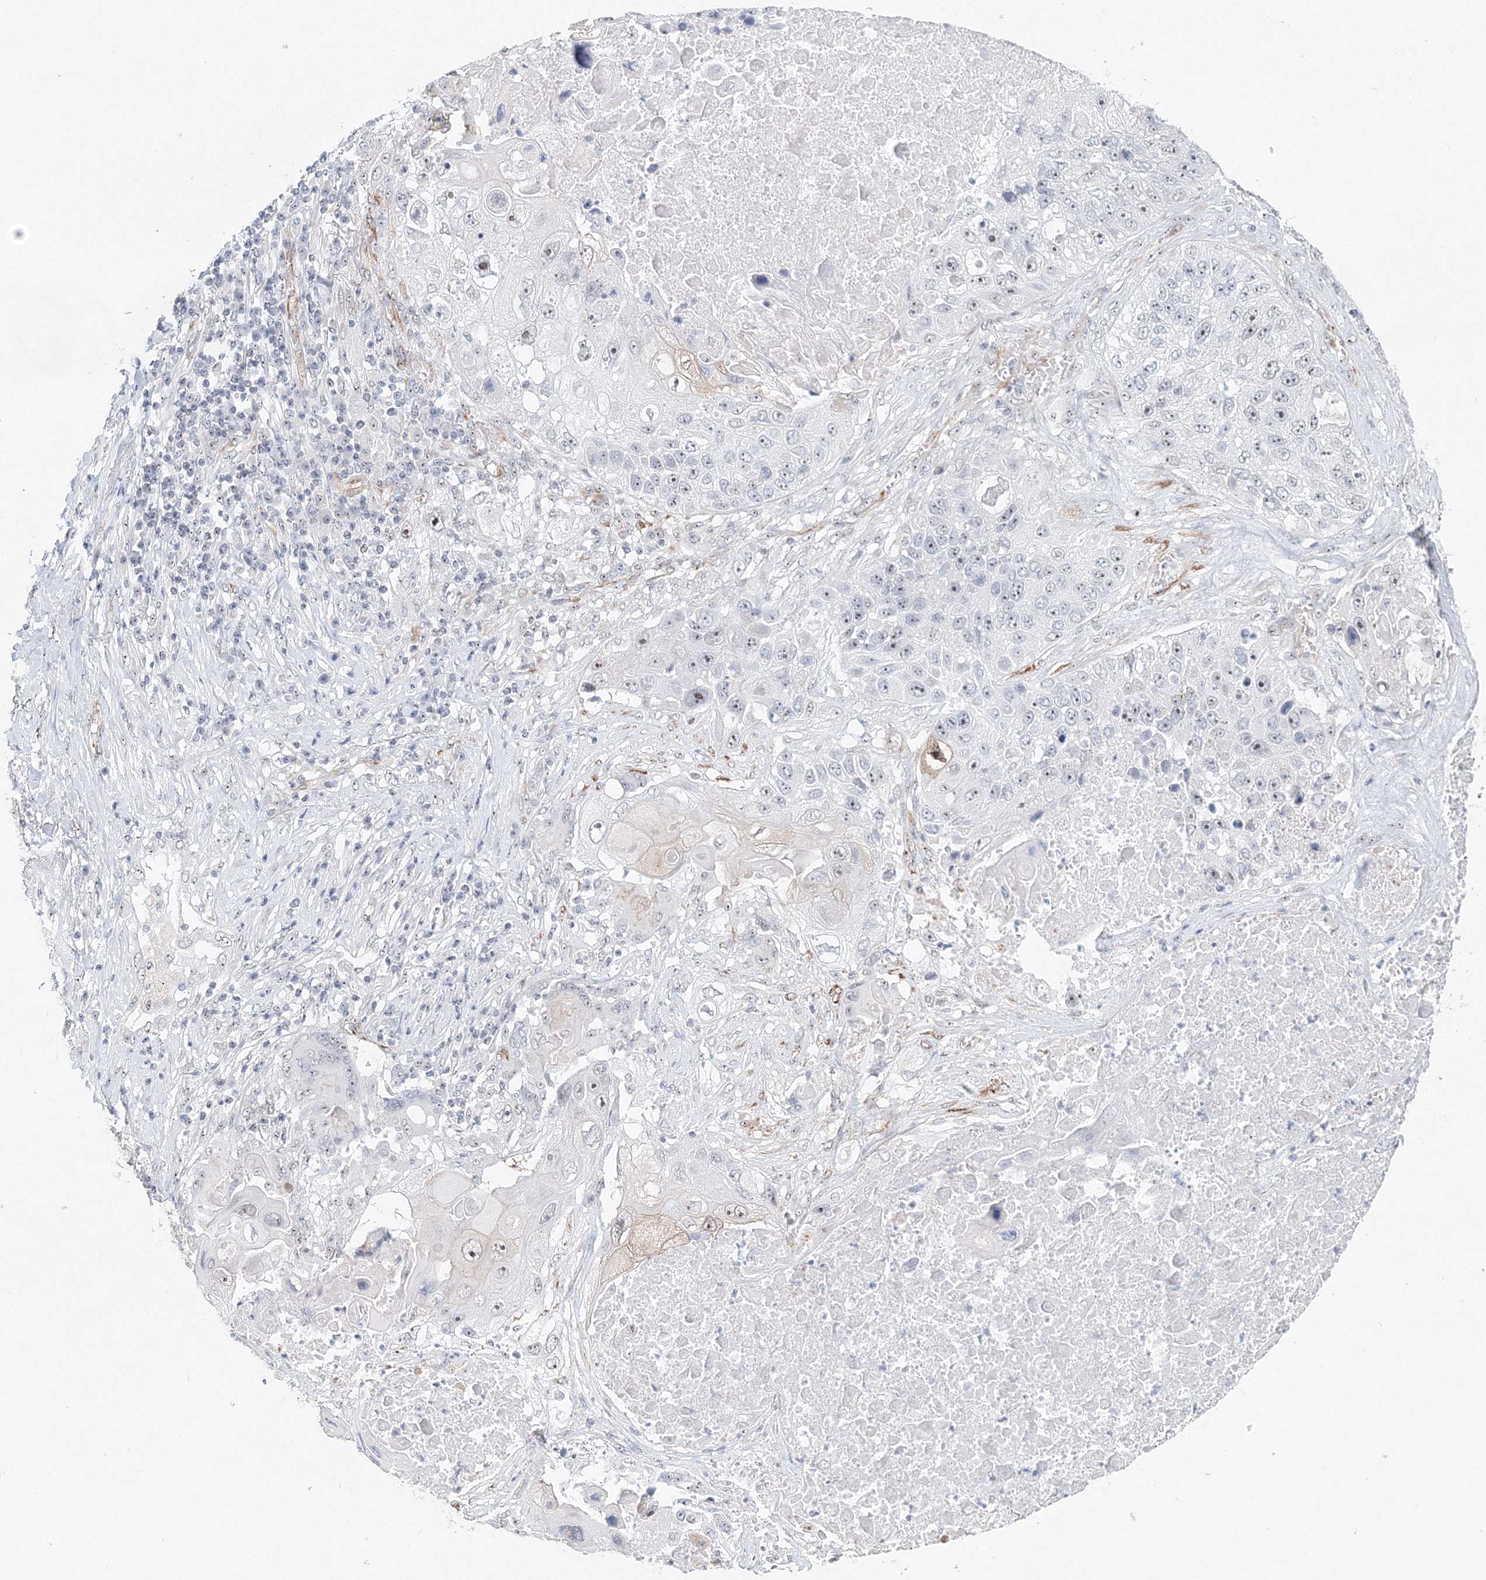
{"staining": {"intensity": "weak", "quantity": "<25%", "location": "nuclear"}, "tissue": "lung cancer", "cell_type": "Tumor cells", "image_type": "cancer", "snomed": [{"axis": "morphology", "description": "Squamous cell carcinoma, NOS"}, {"axis": "topography", "description": "Lung"}], "caption": "An image of lung cancer stained for a protein exhibits no brown staining in tumor cells.", "gene": "SIRT7", "patient": {"sex": "male", "age": 61}}